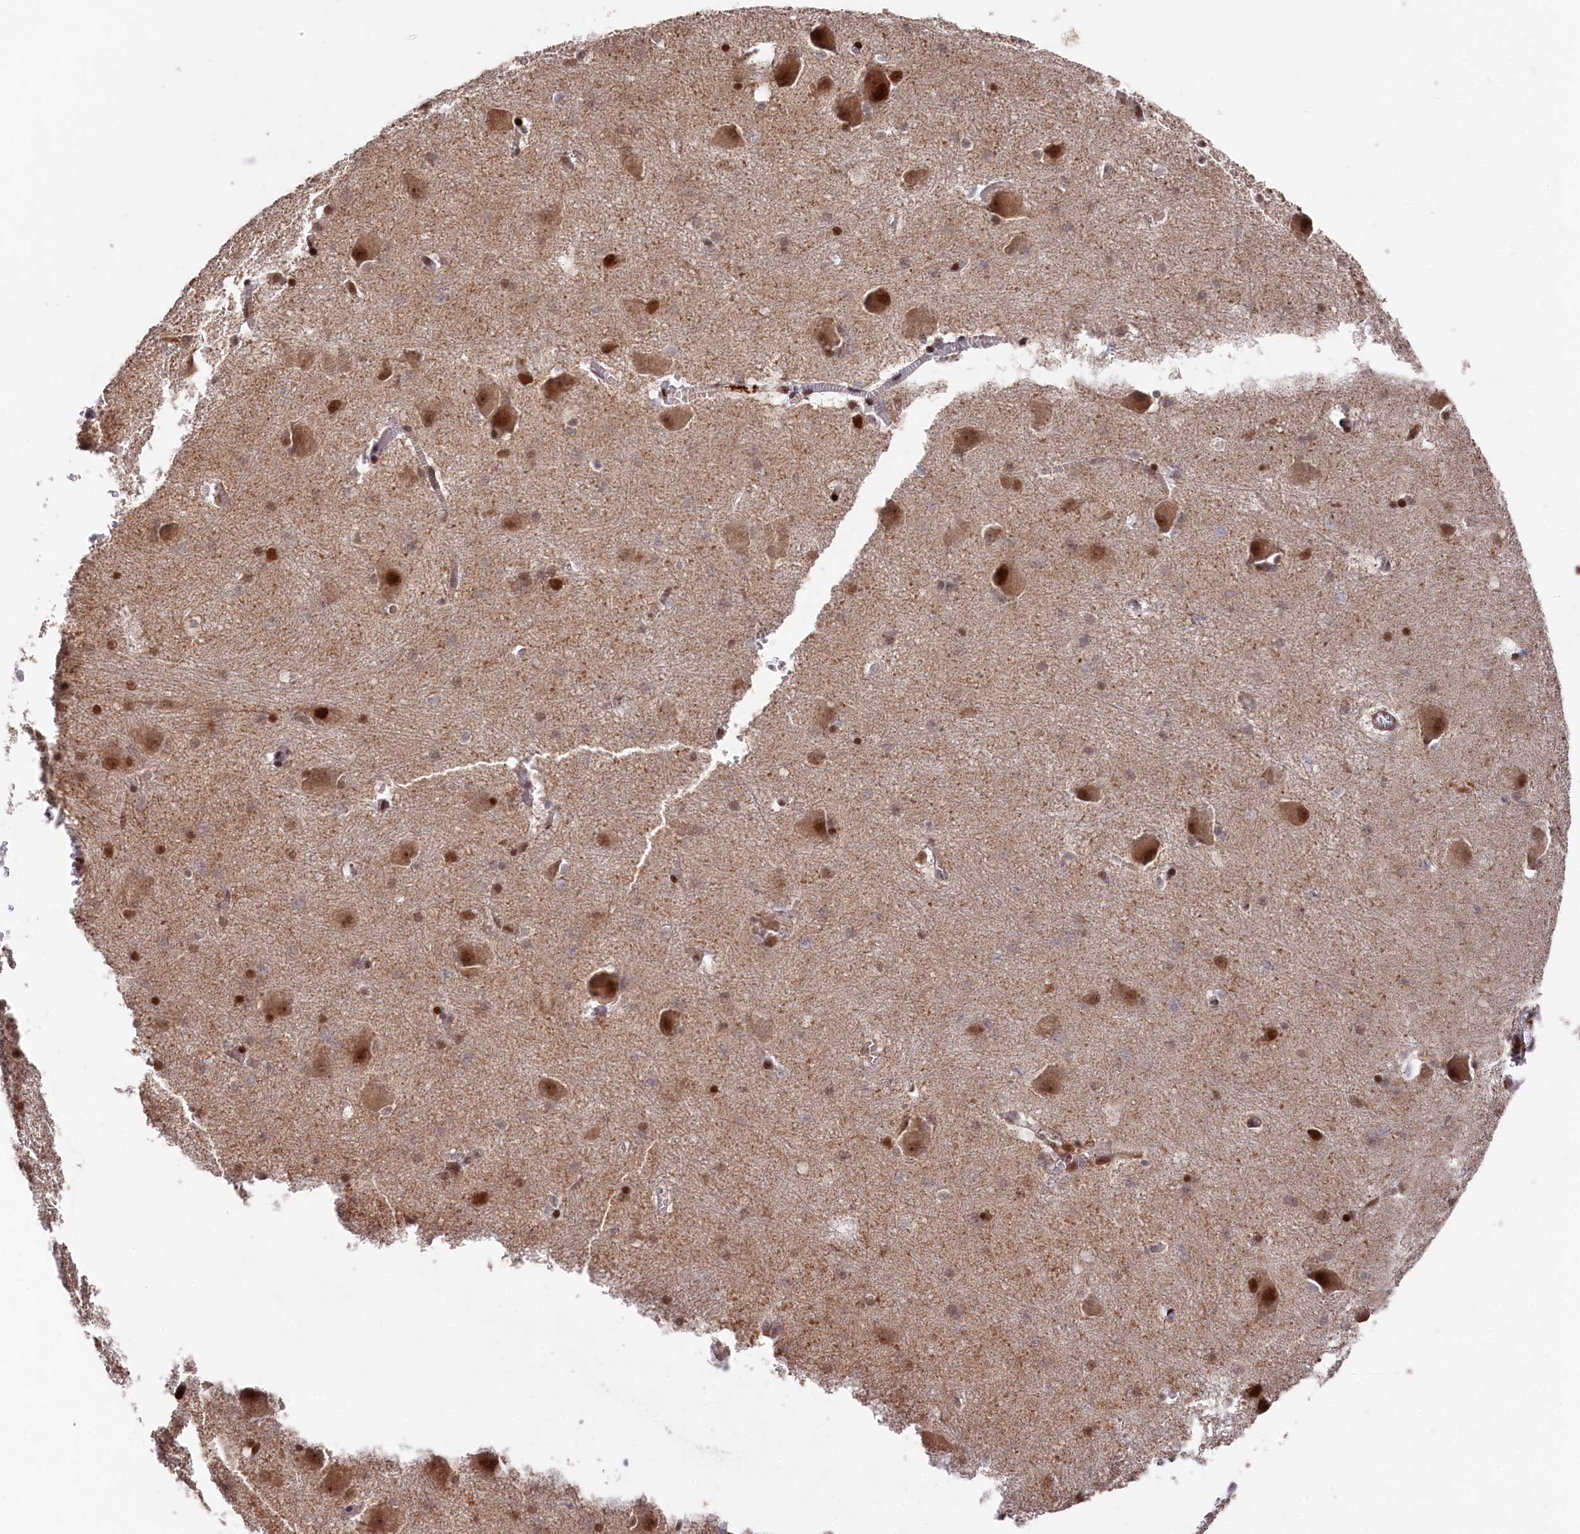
{"staining": {"intensity": "strong", "quantity": ">75%", "location": "nuclear"}, "tissue": "caudate", "cell_type": "Glial cells", "image_type": "normal", "snomed": [{"axis": "morphology", "description": "Normal tissue, NOS"}, {"axis": "topography", "description": "Lateral ventricle wall"}], "caption": "Immunohistochemical staining of normal human caudate reveals strong nuclear protein staining in about >75% of glial cells. Using DAB (3,3'-diaminobenzidine) (brown) and hematoxylin (blue) stains, captured at high magnification using brightfield microscopy.", "gene": "MCF2L2", "patient": {"sex": "male", "age": 37}}